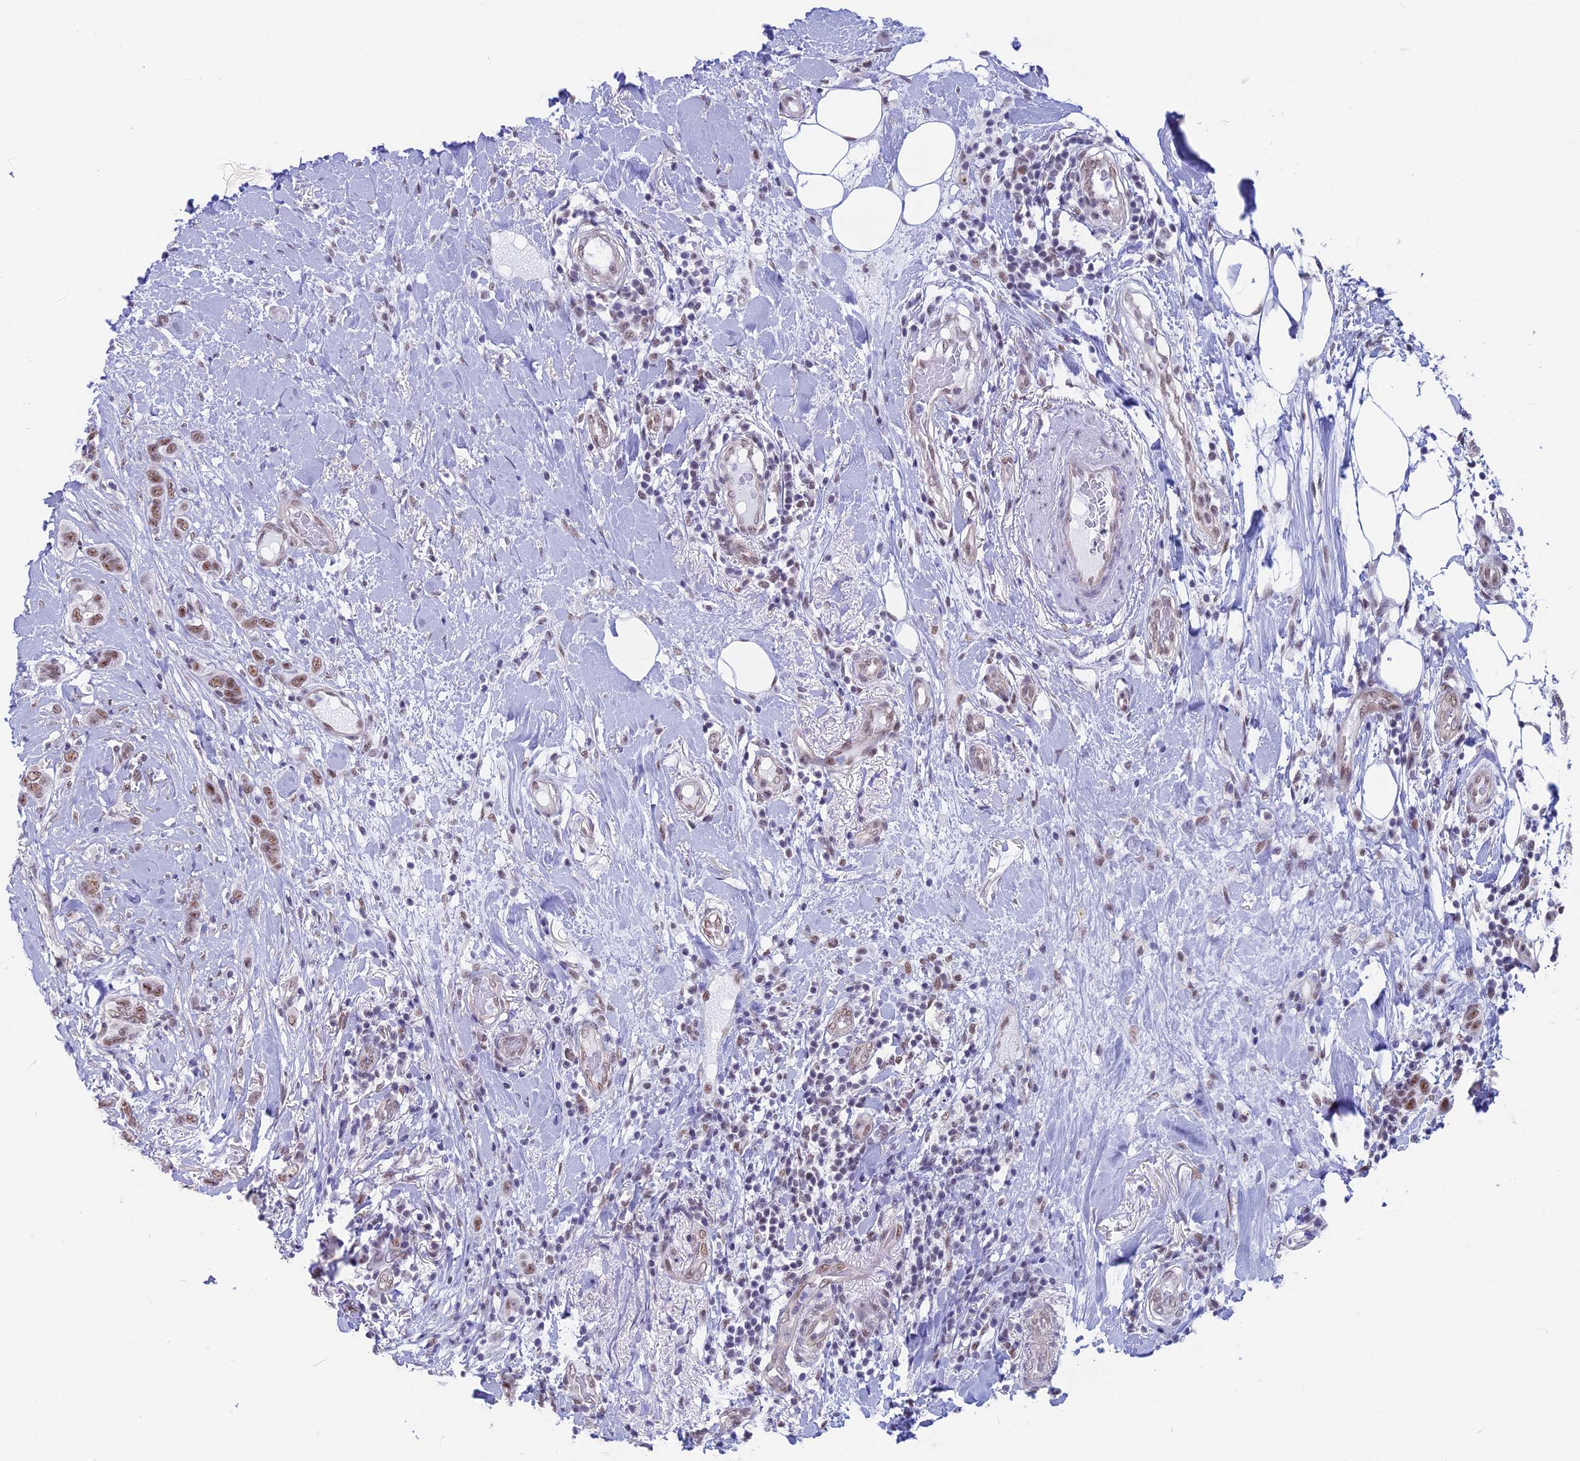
{"staining": {"intensity": "moderate", "quantity": ">75%", "location": "nuclear"}, "tissue": "breast cancer", "cell_type": "Tumor cells", "image_type": "cancer", "snomed": [{"axis": "morphology", "description": "Lobular carcinoma"}, {"axis": "topography", "description": "Breast"}], "caption": "Immunohistochemical staining of breast cancer (lobular carcinoma) shows medium levels of moderate nuclear protein staining in about >75% of tumor cells.", "gene": "SRSF5", "patient": {"sex": "female", "age": 51}}